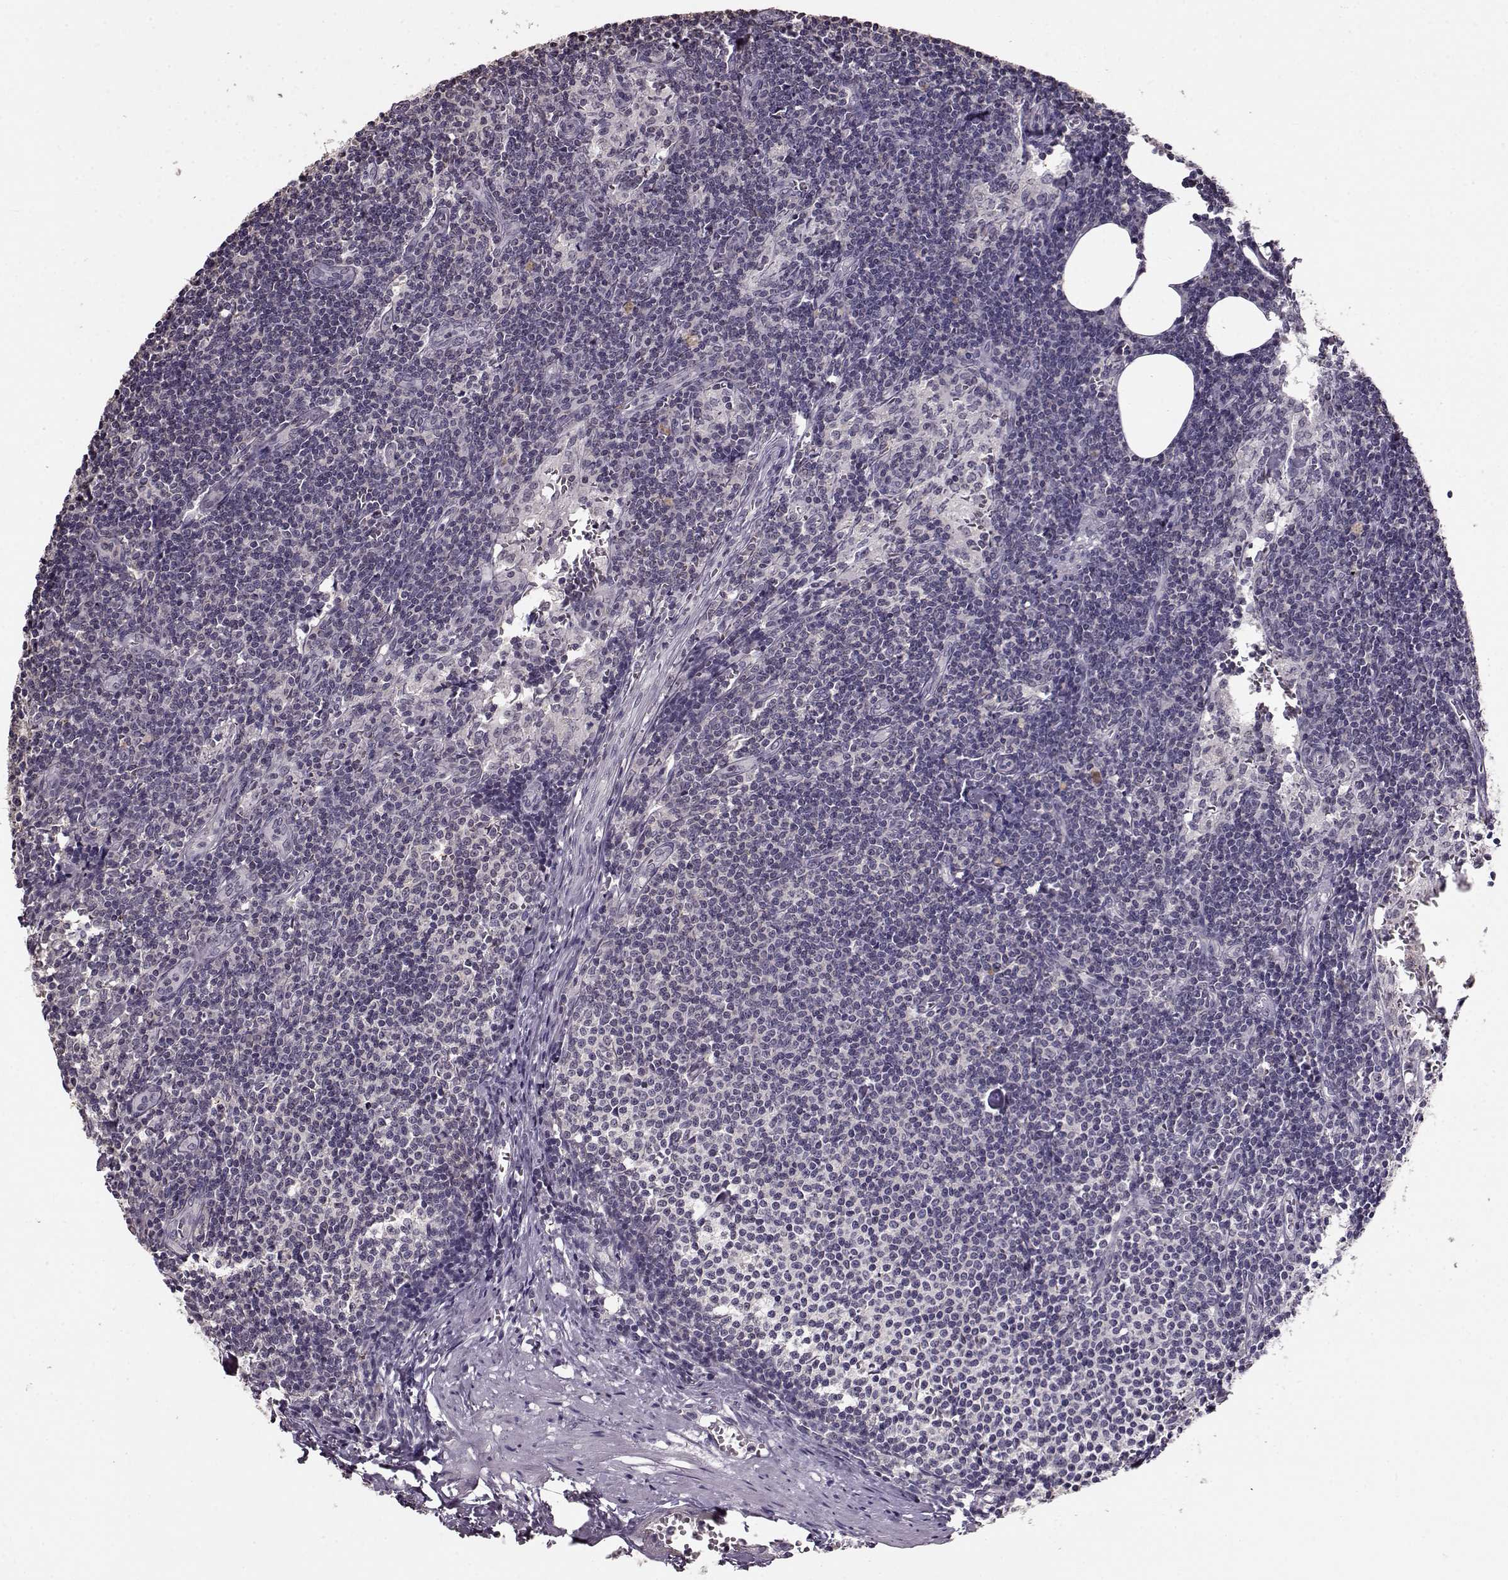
{"staining": {"intensity": "negative", "quantity": "none", "location": "none"}, "tissue": "lymph node", "cell_type": "Germinal center cells", "image_type": "normal", "snomed": [{"axis": "morphology", "description": "Normal tissue, NOS"}, {"axis": "topography", "description": "Lymph node"}], "caption": "Histopathology image shows no protein expression in germinal center cells of unremarkable lymph node. (Brightfield microscopy of DAB immunohistochemistry at high magnification).", "gene": "RP1L1", "patient": {"sex": "female", "age": 50}}